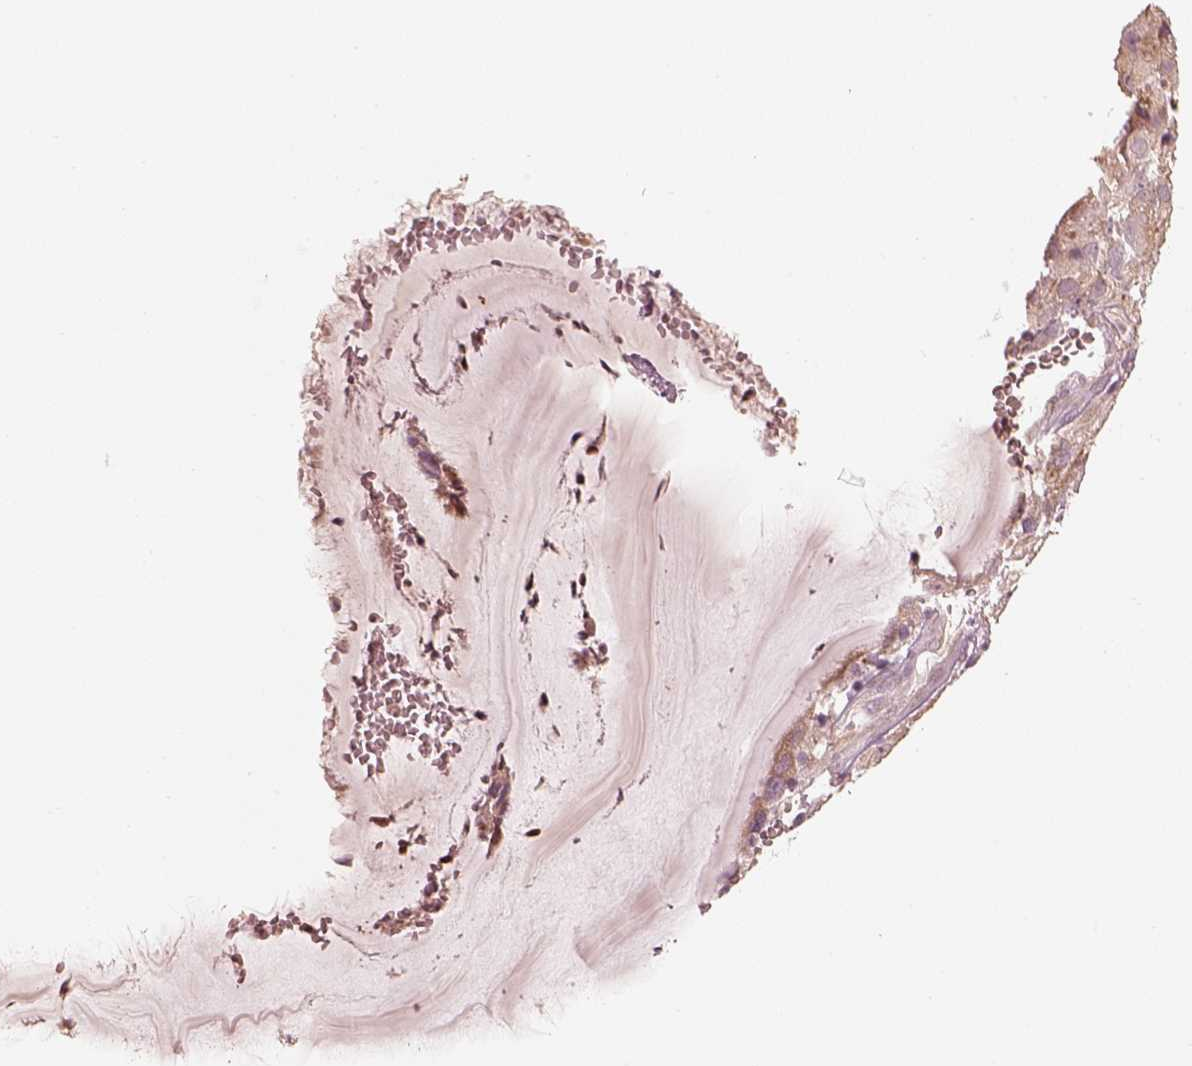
{"staining": {"intensity": "weak", "quantity": ">75%", "location": "cytoplasmic/membranous"}, "tissue": "cervical cancer", "cell_type": "Tumor cells", "image_type": "cancer", "snomed": [{"axis": "morphology", "description": "Squamous cell carcinoma, NOS"}, {"axis": "topography", "description": "Cervix"}], "caption": "Protein staining of squamous cell carcinoma (cervical) tissue demonstrates weak cytoplasmic/membranous positivity in about >75% of tumor cells.", "gene": "WLS", "patient": {"sex": "female", "age": 32}}